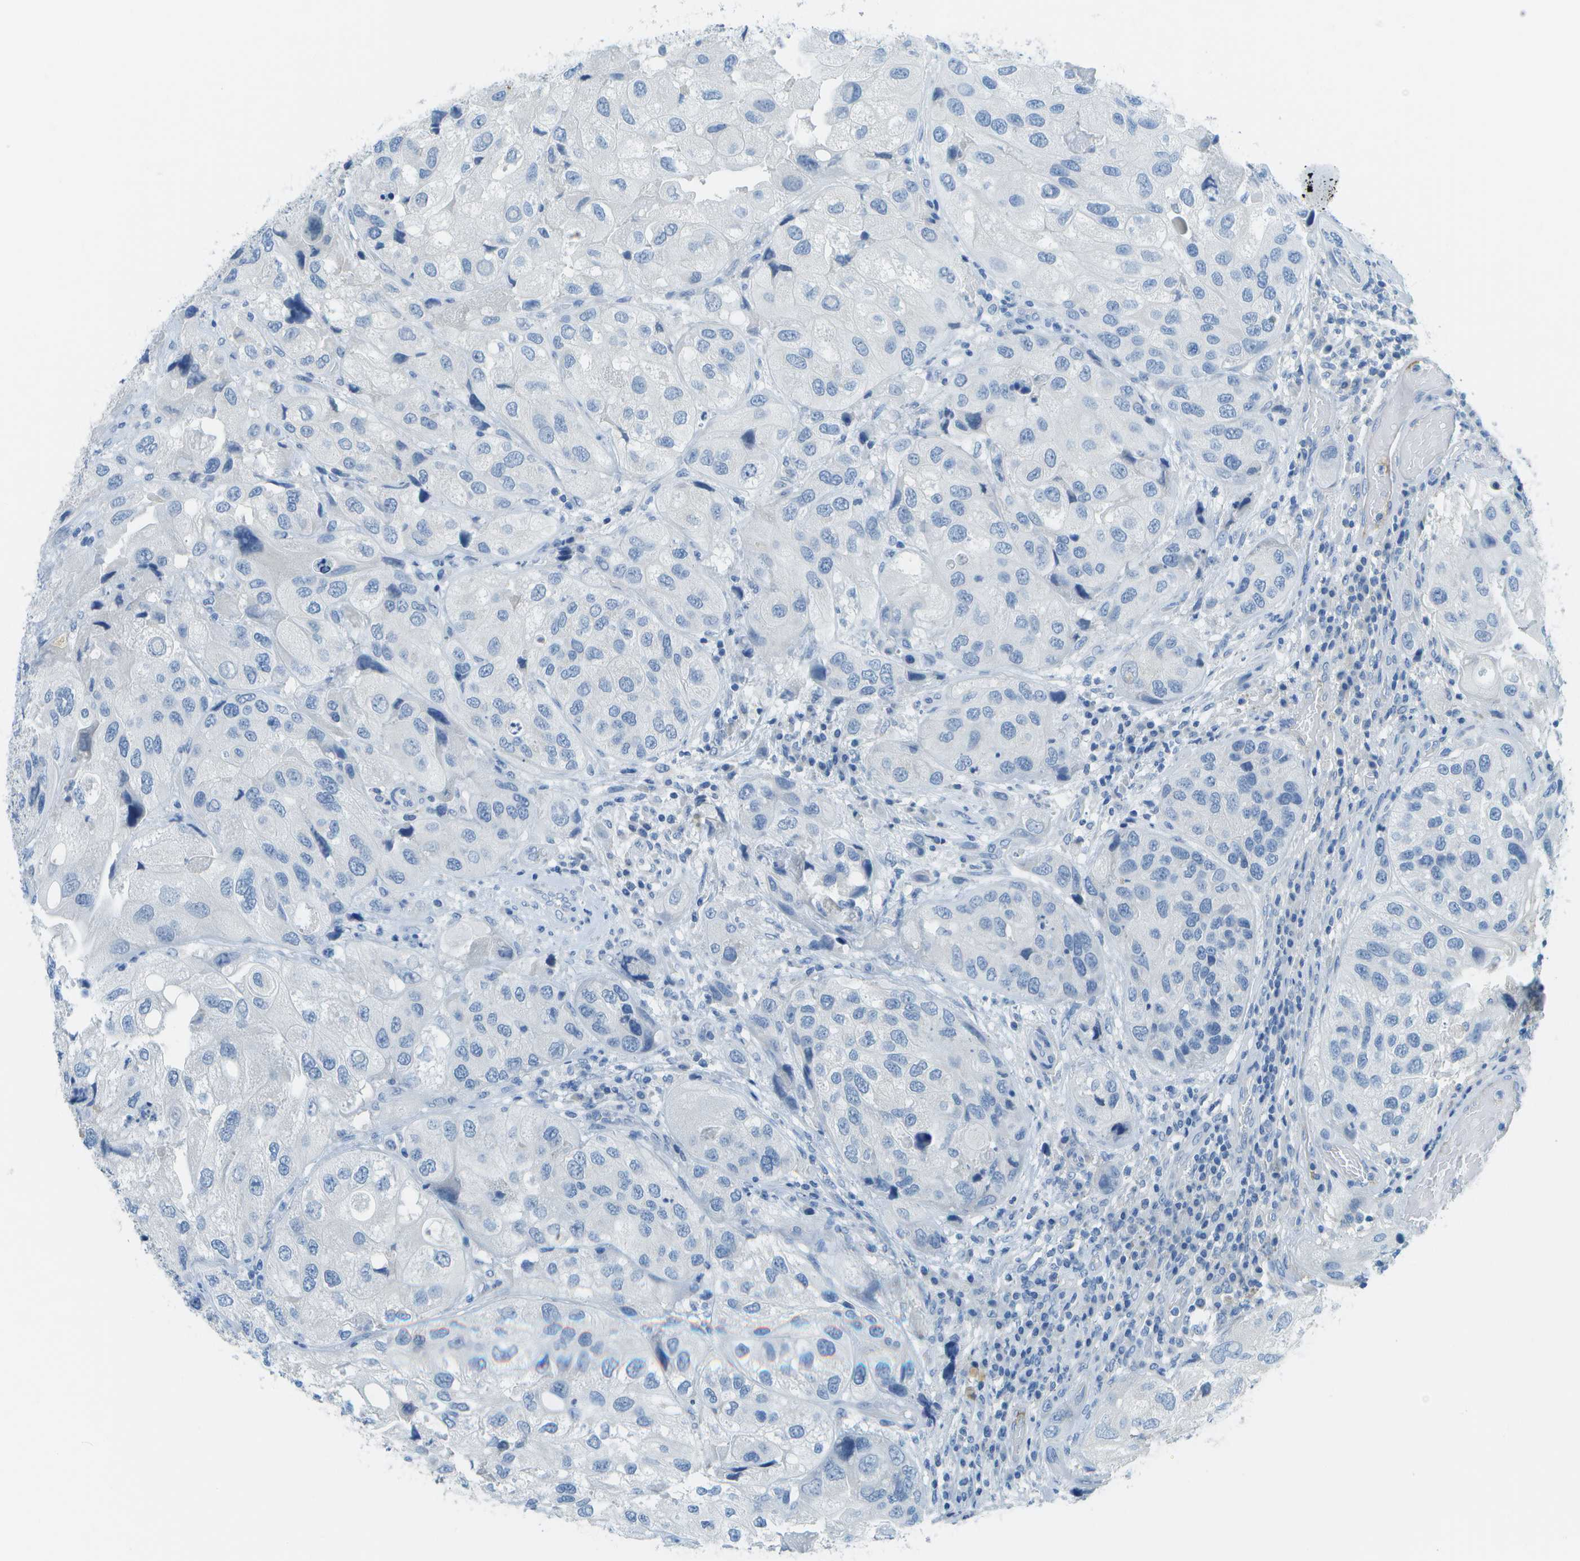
{"staining": {"intensity": "negative", "quantity": "none", "location": "none"}, "tissue": "urothelial cancer", "cell_type": "Tumor cells", "image_type": "cancer", "snomed": [{"axis": "morphology", "description": "Urothelial carcinoma, High grade"}, {"axis": "topography", "description": "Urinary bladder"}], "caption": "High magnification brightfield microscopy of urothelial cancer stained with DAB (3,3'-diaminobenzidine) (brown) and counterstained with hematoxylin (blue): tumor cells show no significant expression. Nuclei are stained in blue.", "gene": "C1S", "patient": {"sex": "female", "age": 64}}